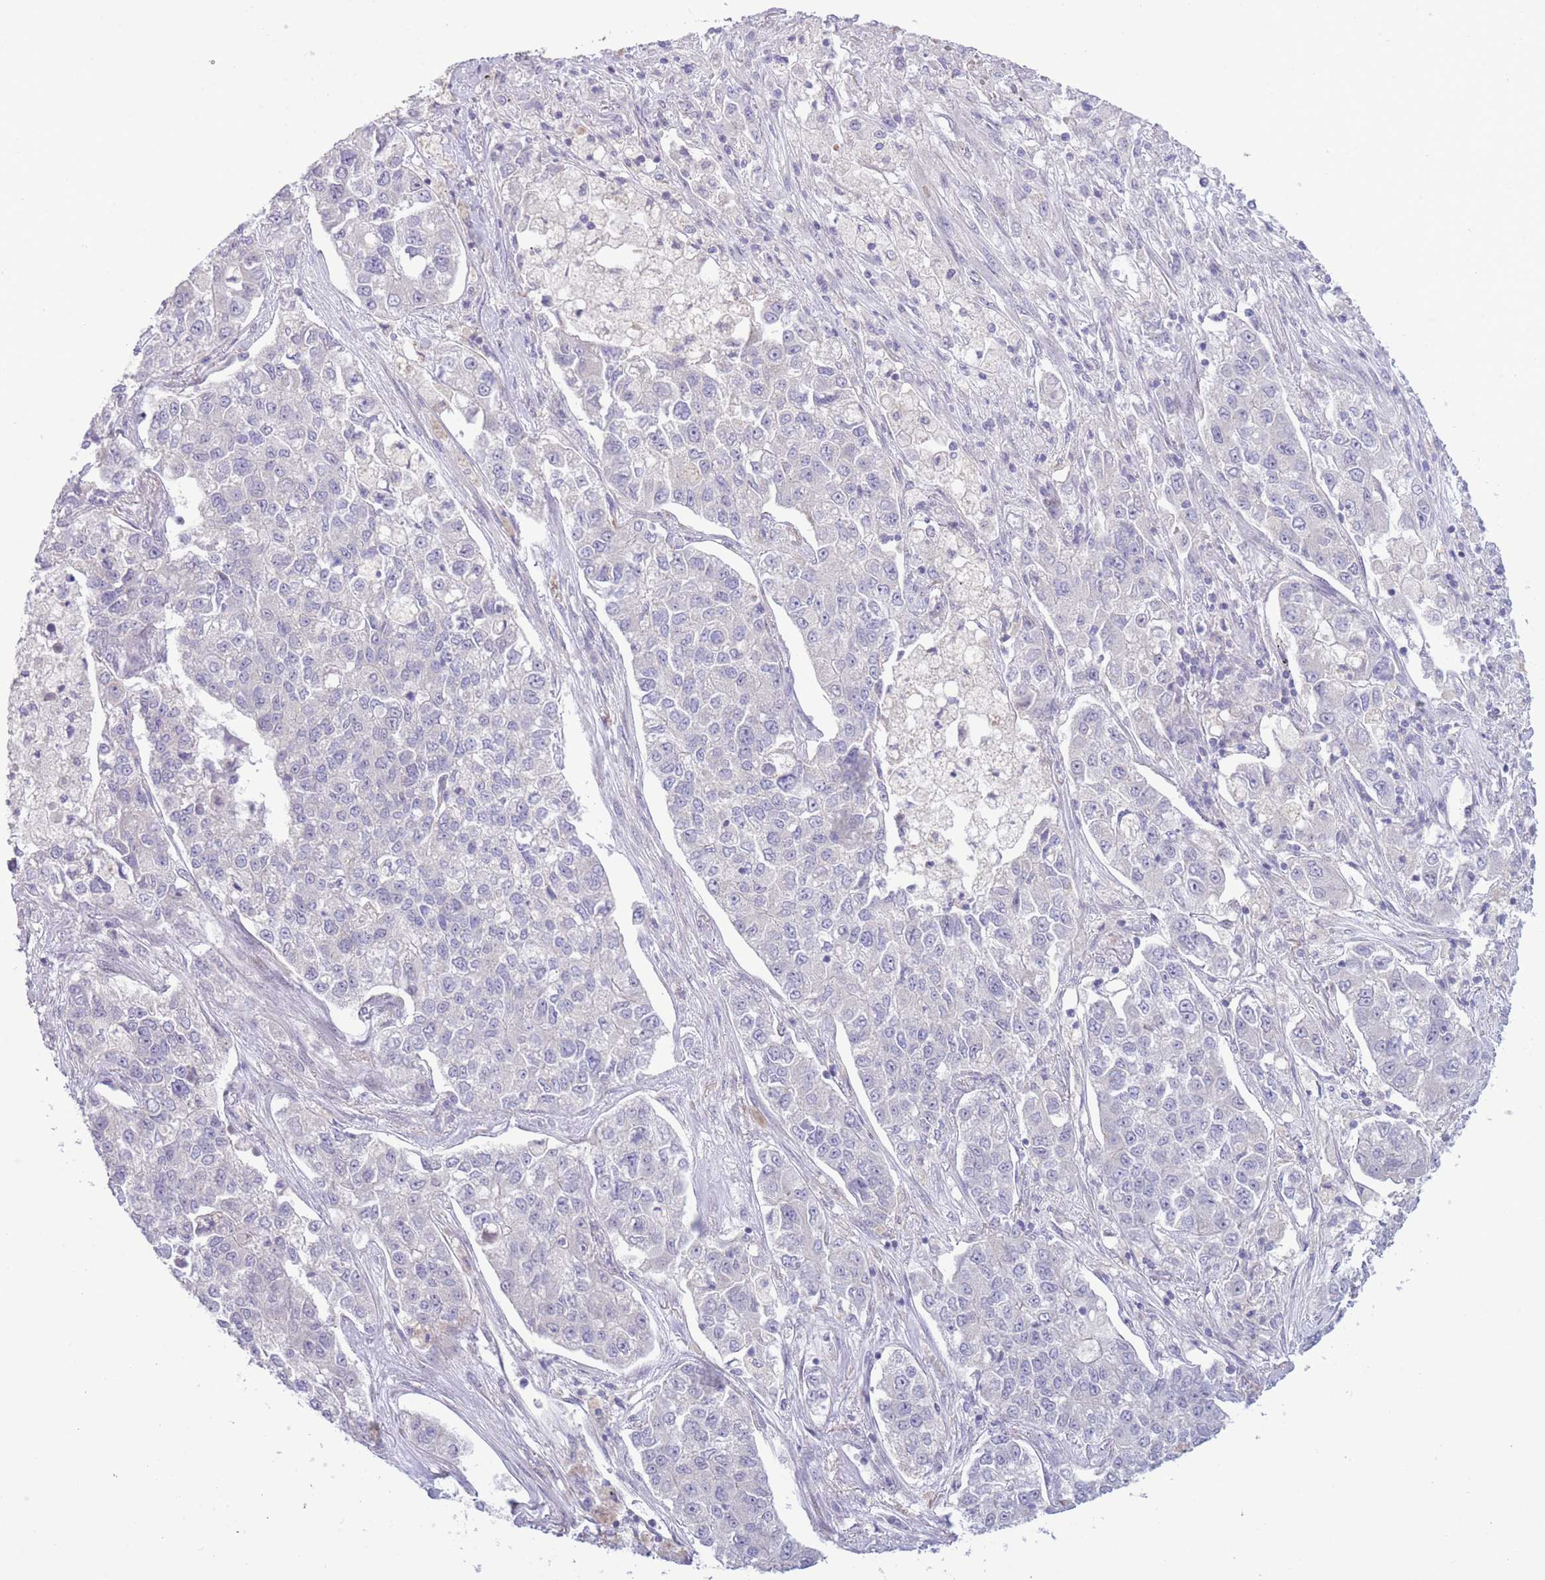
{"staining": {"intensity": "negative", "quantity": "none", "location": "none"}, "tissue": "lung cancer", "cell_type": "Tumor cells", "image_type": "cancer", "snomed": [{"axis": "morphology", "description": "Adenocarcinoma, NOS"}, {"axis": "topography", "description": "Lung"}], "caption": "Immunohistochemistry photomicrograph of neoplastic tissue: lung cancer (adenocarcinoma) stained with DAB reveals no significant protein positivity in tumor cells.", "gene": "FBXO46", "patient": {"sex": "male", "age": 49}}